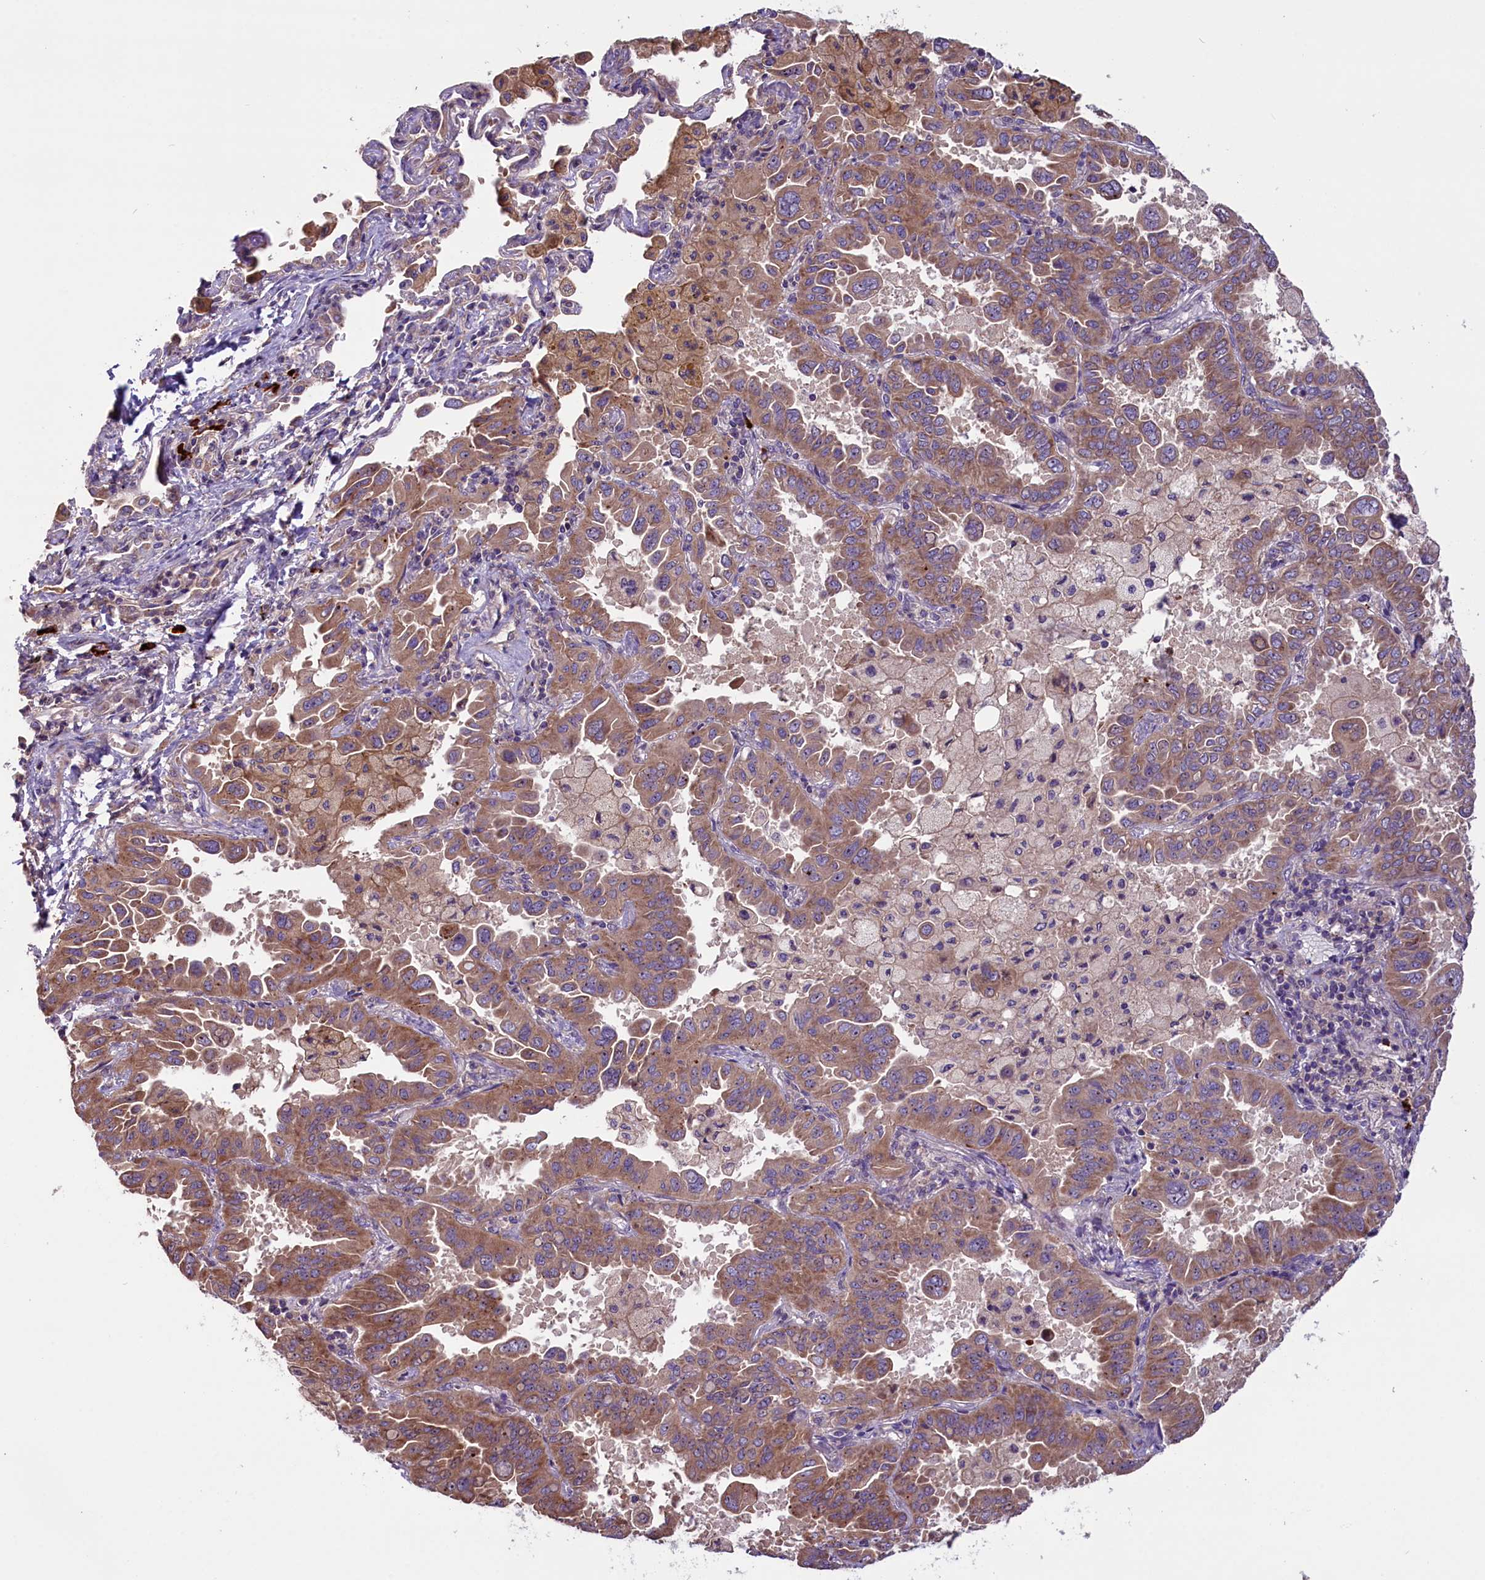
{"staining": {"intensity": "moderate", "quantity": ">75%", "location": "cytoplasmic/membranous"}, "tissue": "lung cancer", "cell_type": "Tumor cells", "image_type": "cancer", "snomed": [{"axis": "morphology", "description": "Adenocarcinoma, NOS"}, {"axis": "topography", "description": "Lung"}], "caption": "This photomicrograph exhibits lung cancer stained with IHC to label a protein in brown. The cytoplasmic/membranous of tumor cells show moderate positivity for the protein. Nuclei are counter-stained blue.", "gene": "FRY", "patient": {"sex": "male", "age": 64}}